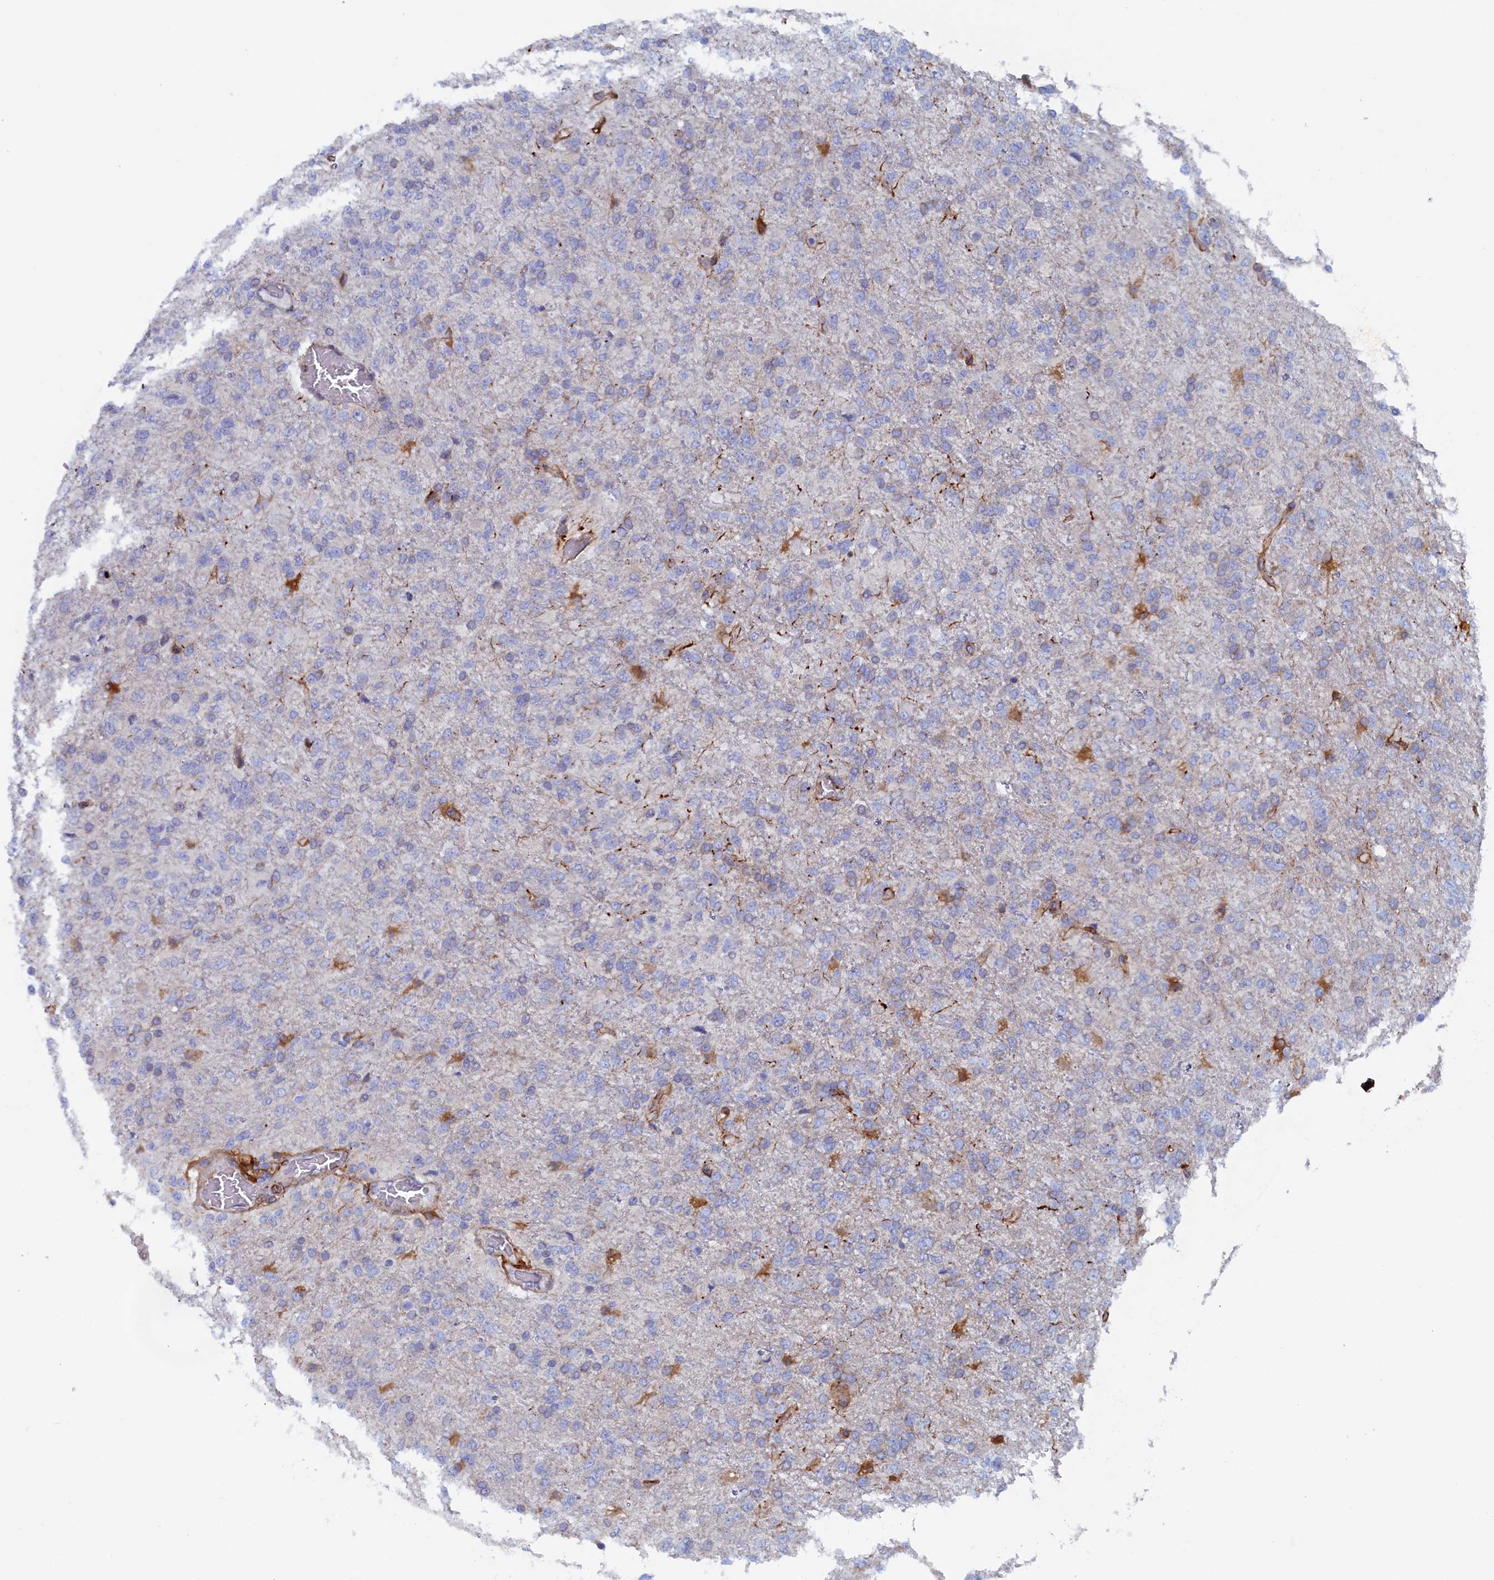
{"staining": {"intensity": "moderate", "quantity": "<25%", "location": "cytoplasmic/membranous"}, "tissue": "glioma", "cell_type": "Tumor cells", "image_type": "cancer", "snomed": [{"axis": "morphology", "description": "Glioma, malignant, High grade"}, {"axis": "topography", "description": "Brain"}], "caption": "Brown immunohistochemical staining in glioma demonstrates moderate cytoplasmic/membranous positivity in about <25% of tumor cells.", "gene": "COG7", "patient": {"sex": "female", "age": 74}}